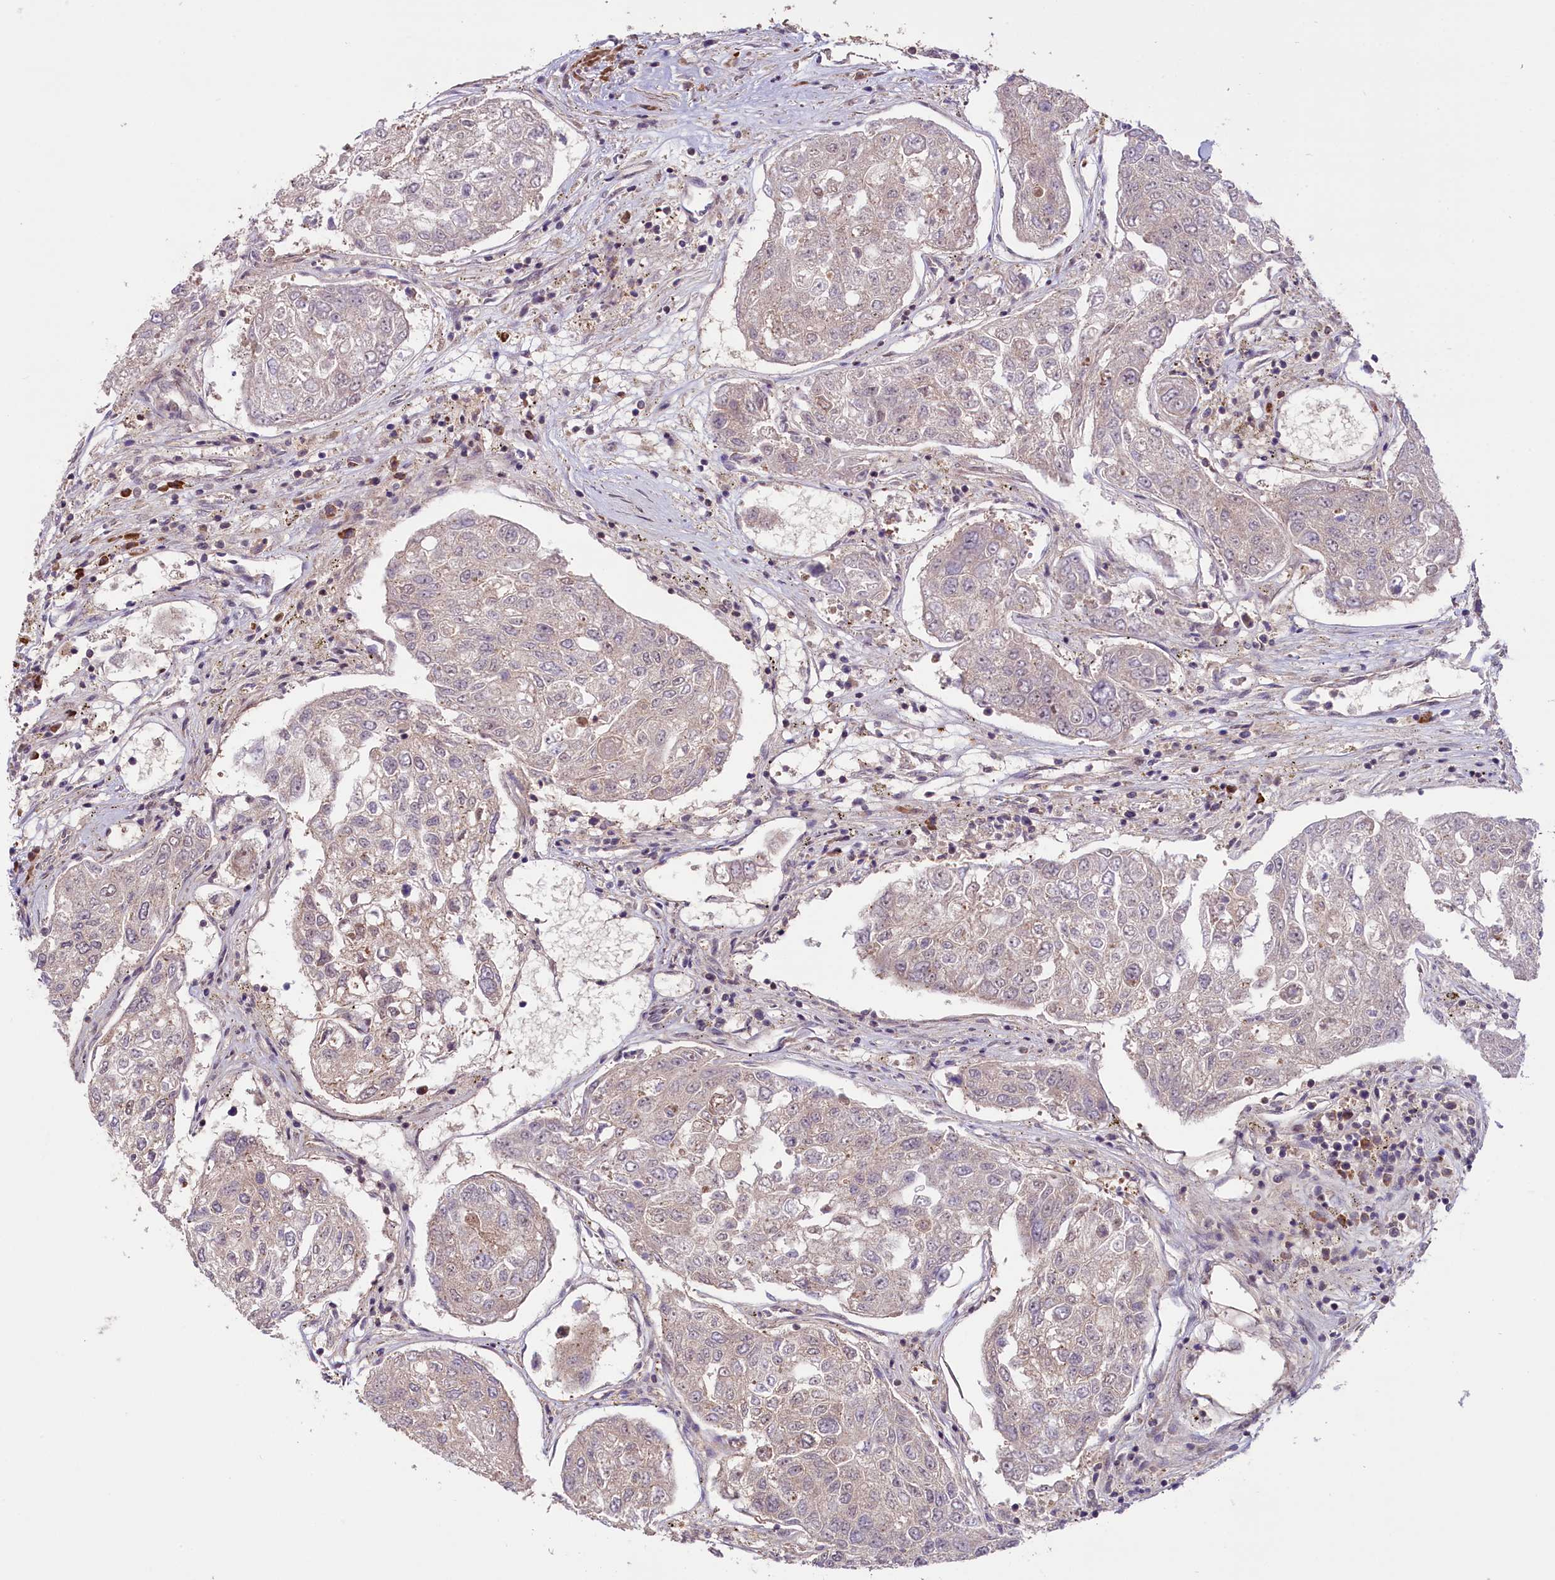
{"staining": {"intensity": "weak", "quantity": "<25%", "location": "nuclear"}, "tissue": "urothelial cancer", "cell_type": "Tumor cells", "image_type": "cancer", "snomed": [{"axis": "morphology", "description": "Urothelial carcinoma, High grade"}, {"axis": "topography", "description": "Lymph node"}, {"axis": "topography", "description": "Urinary bladder"}], "caption": "There is no significant staining in tumor cells of urothelial cancer.", "gene": "RIC8A", "patient": {"sex": "male", "age": 51}}